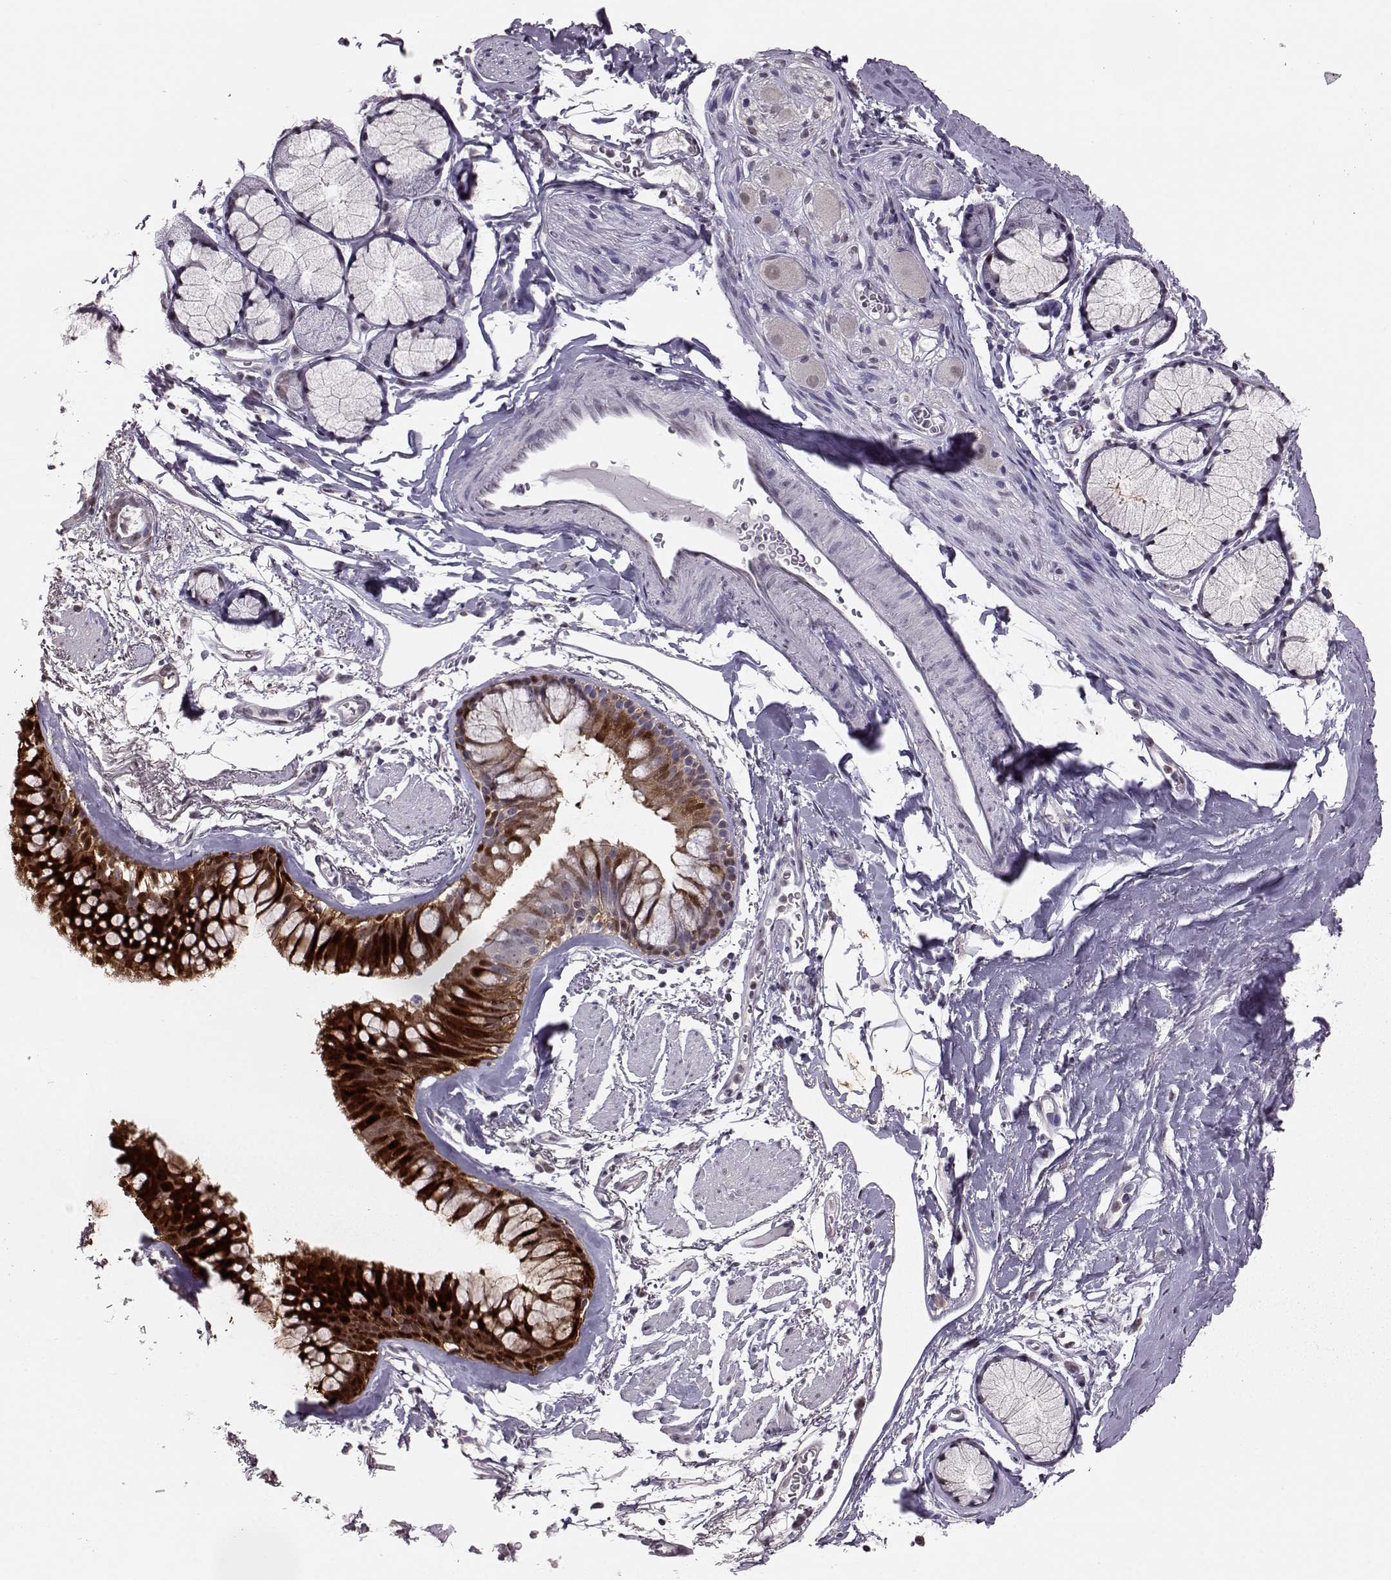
{"staining": {"intensity": "strong", "quantity": ">75%", "location": "cytoplasmic/membranous,nuclear"}, "tissue": "bronchus", "cell_type": "Respiratory epithelial cells", "image_type": "normal", "snomed": [{"axis": "morphology", "description": "Normal tissue, NOS"}, {"axis": "topography", "description": "Lymph node"}, {"axis": "topography", "description": "Bronchus"}], "caption": "The image reveals a brown stain indicating the presence of a protein in the cytoplasmic/membranous,nuclear of respiratory epithelial cells in bronchus.", "gene": "ALDH3A1", "patient": {"sex": "female", "age": 70}}